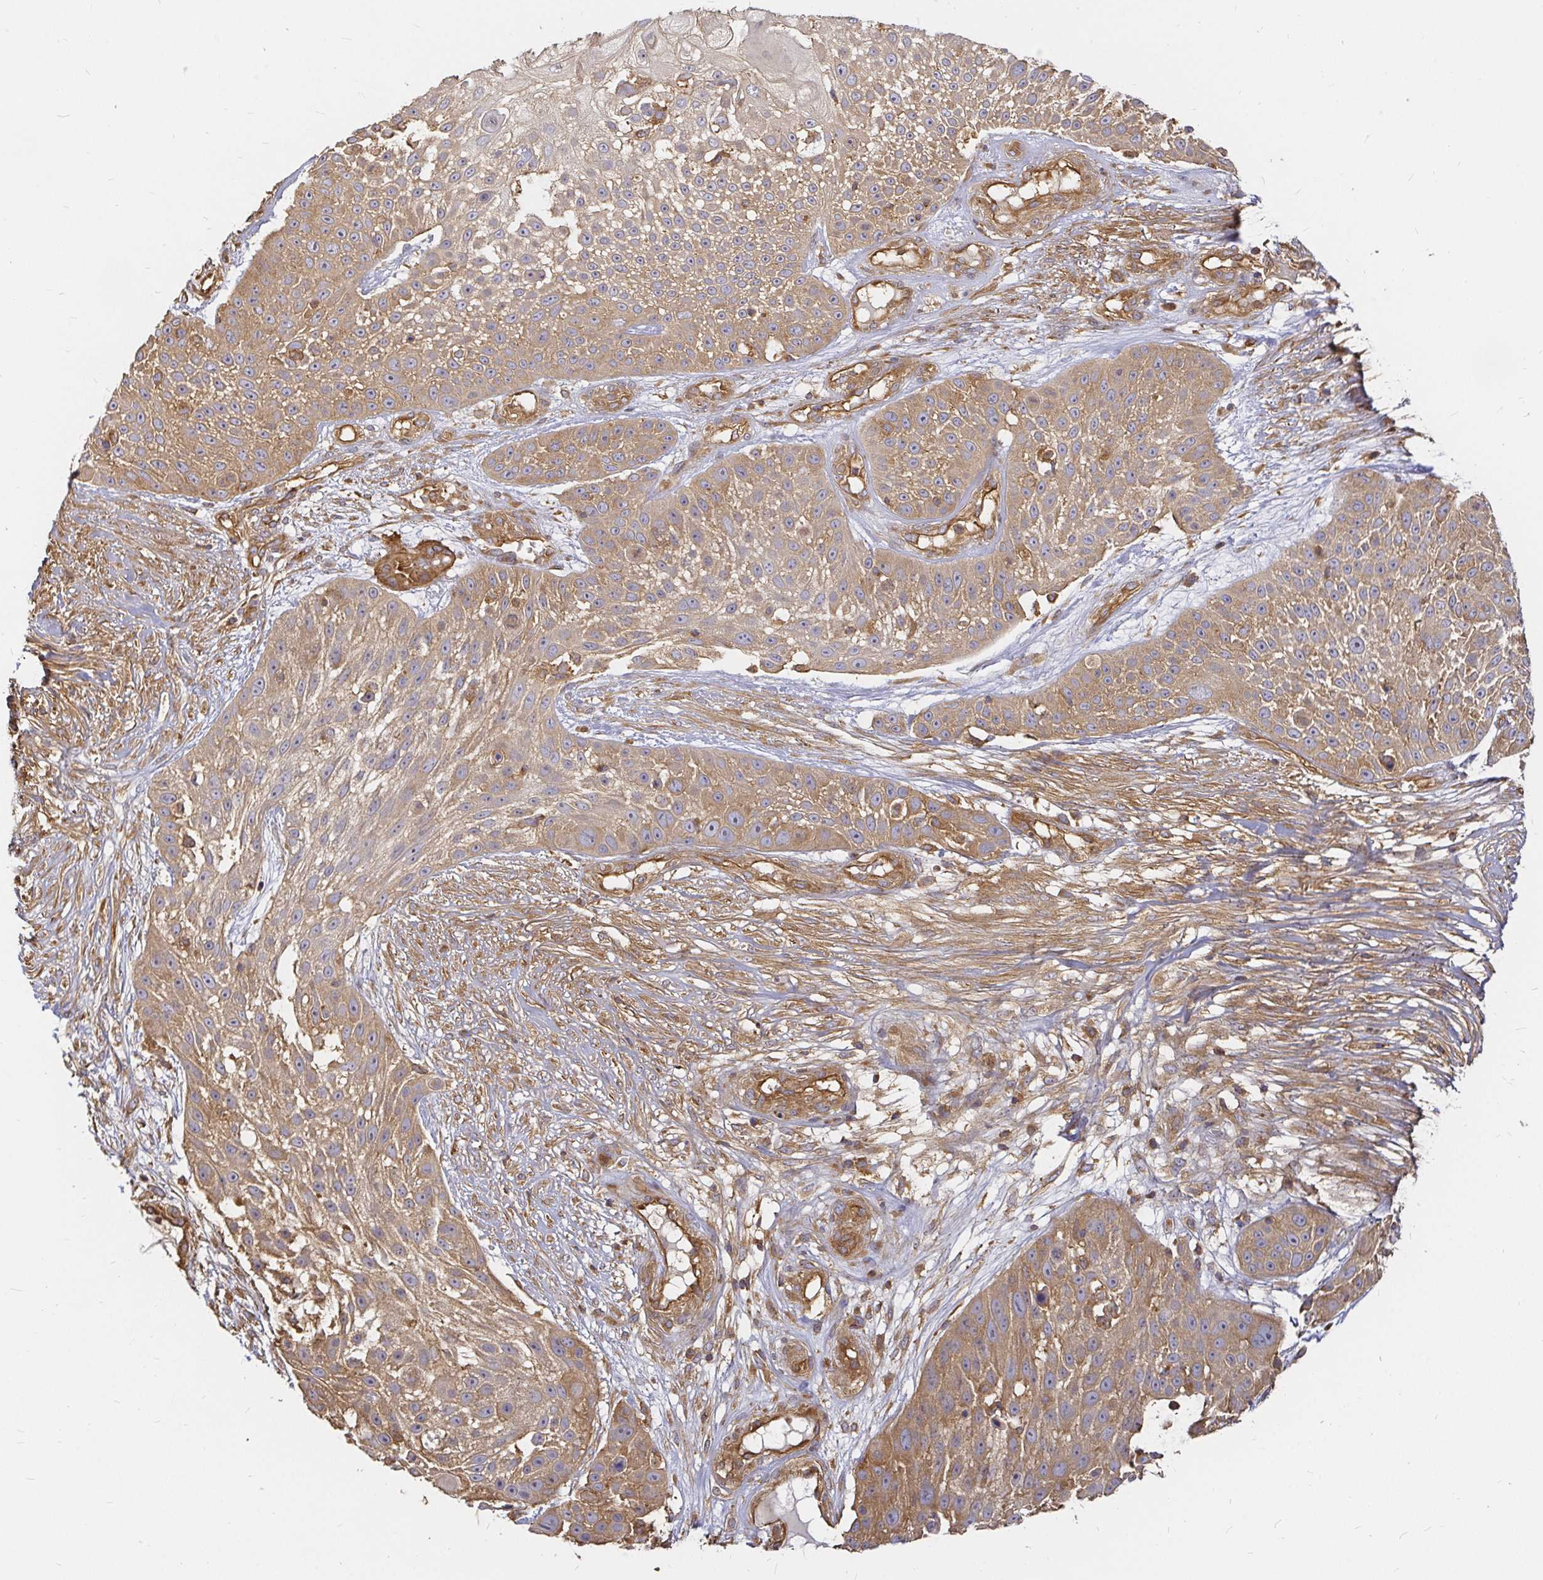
{"staining": {"intensity": "weak", "quantity": "25%-75%", "location": "cytoplasmic/membranous"}, "tissue": "skin cancer", "cell_type": "Tumor cells", "image_type": "cancer", "snomed": [{"axis": "morphology", "description": "Squamous cell carcinoma, NOS"}, {"axis": "topography", "description": "Skin"}], "caption": "Immunohistochemistry (IHC) histopathology image of squamous cell carcinoma (skin) stained for a protein (brown), which demonstrates low levels of weak cytoplasmic/membranous positivity in about 25%-75% of tumor cells.", "gene": "KIF5B", "patient": {"sex": "female", "age": 86}}